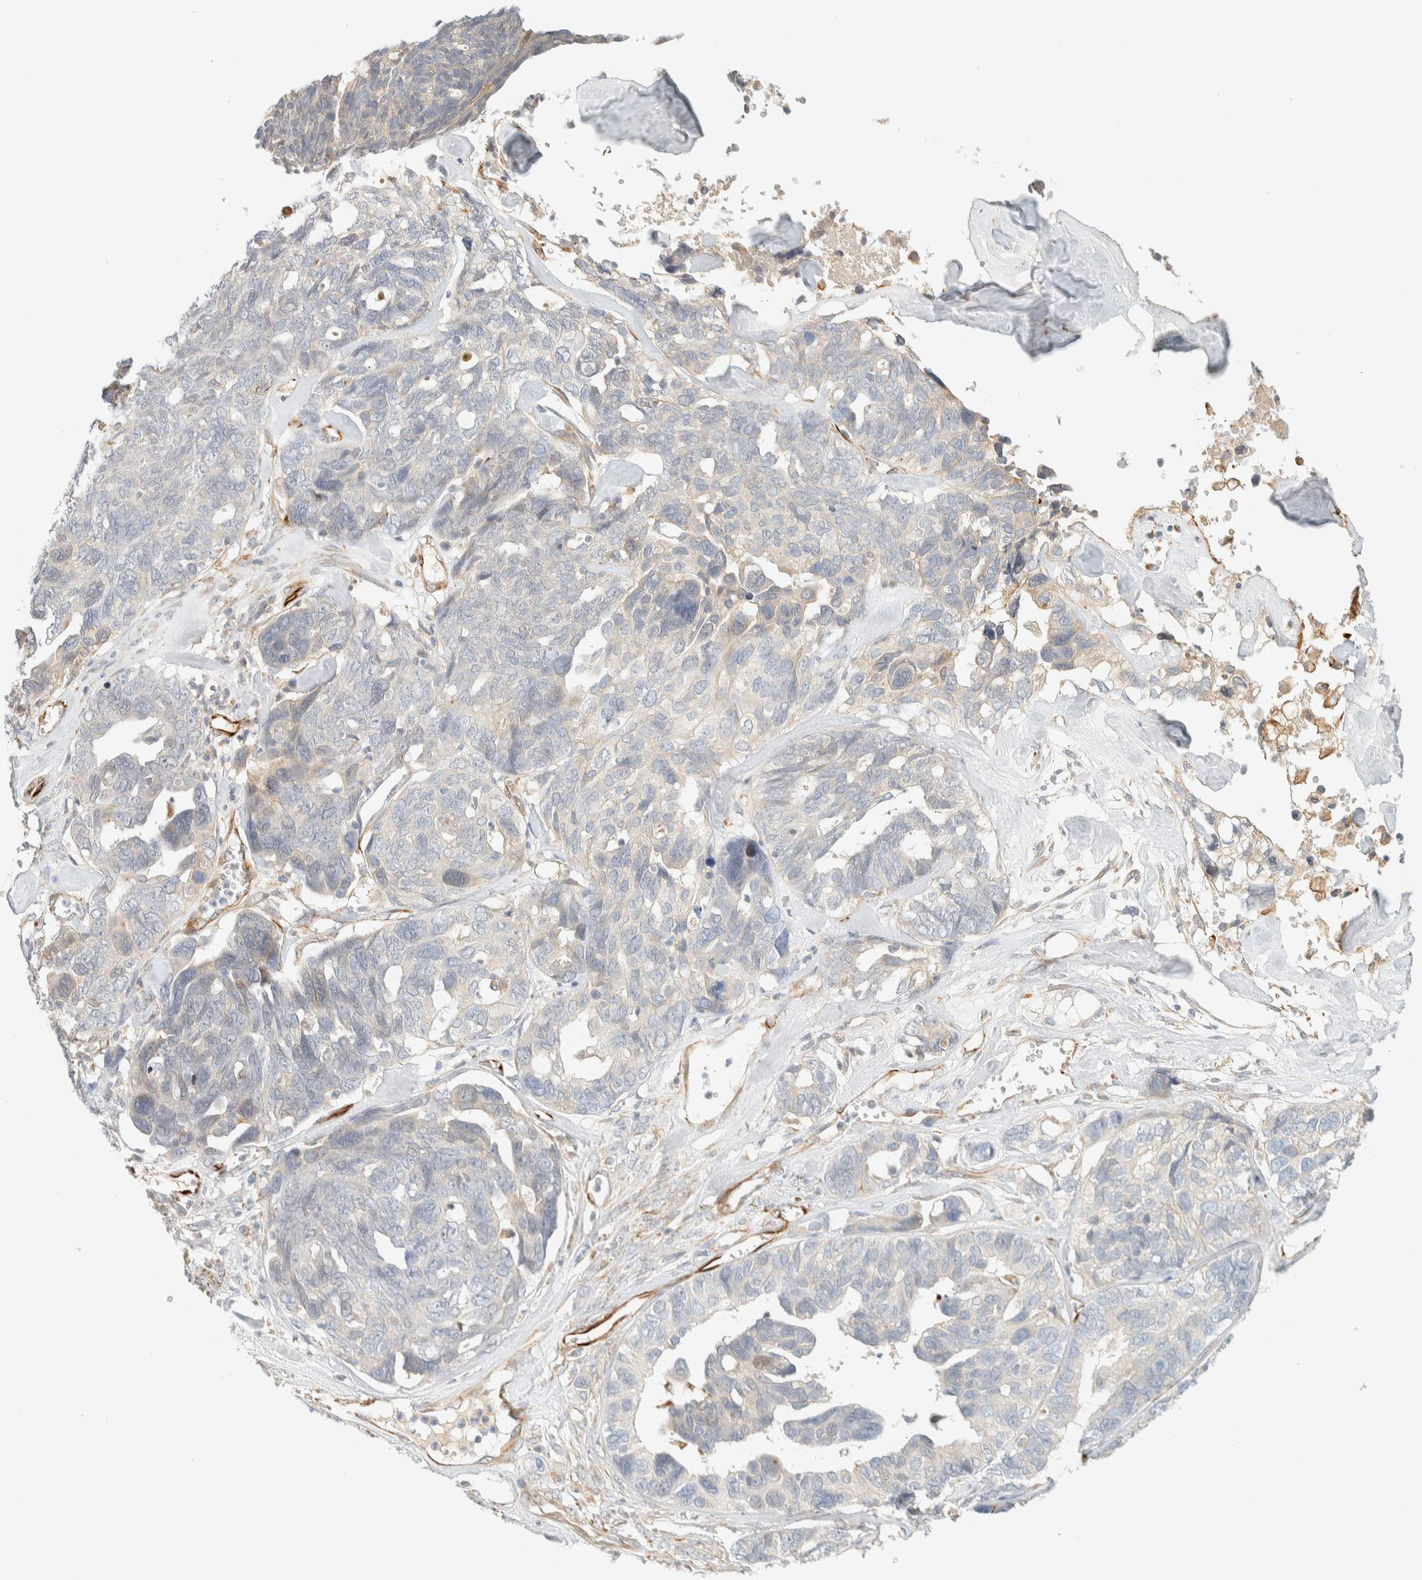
{"staining": {"intensity": "negative", "quantity": "none", "location": "none"}, "tissue": "ovarian cancer", "cell_type": "Tumor cells", "image_type": "cancer", "snomed": [{"axis": "morphology", "description": "Cystadenocarcinoma, serous, NOS"}, {"axis": "topography", "description": "Ovary"}], "caption": "DAB immunohistochemical staining of ovarian cancer exhibits no significant staining in tumor cells.", "gene": "FAT1", "patient": {"sex": "female", "age": 79}}